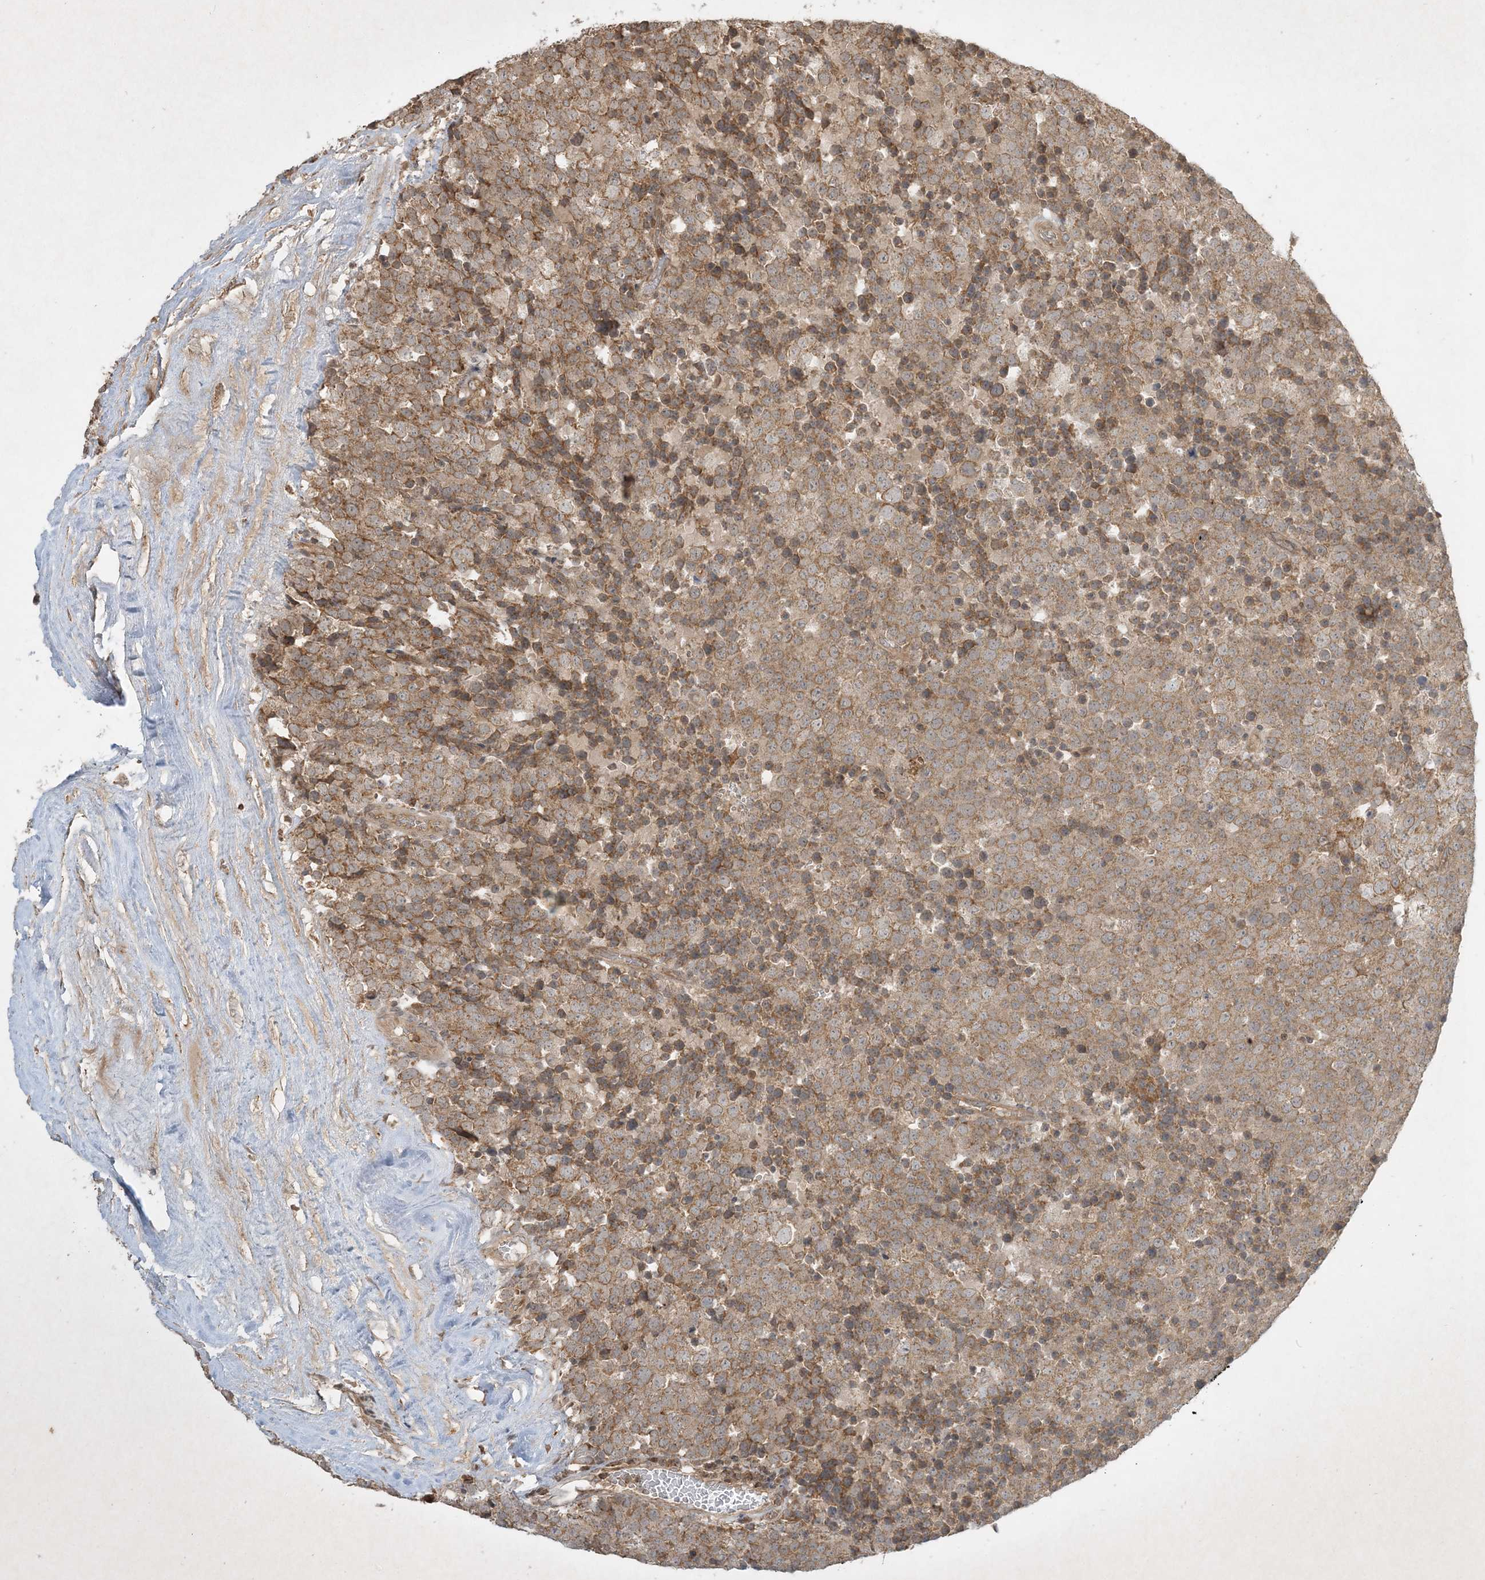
{"staining": {"intensity": "moderate", "quantity": ">75%", "location": "cytoplasmic/membranous"}, "tissue": "testis cancer", "cell_type": "Tumor cells", "image_type": "cancer", "snomed": [{"axis": "morphology", "description": "Seminoma, NOS"}, {"axis": "topography", "description": "Testis"}], "caption": "The histopathology image reveals a brown stain indicating the presence of a protein in the cytoplasmic/membranous of tumor cells in seminoma (testis).", "gene": "PLTP", "patient": {"sex": "male", "age": 71}}